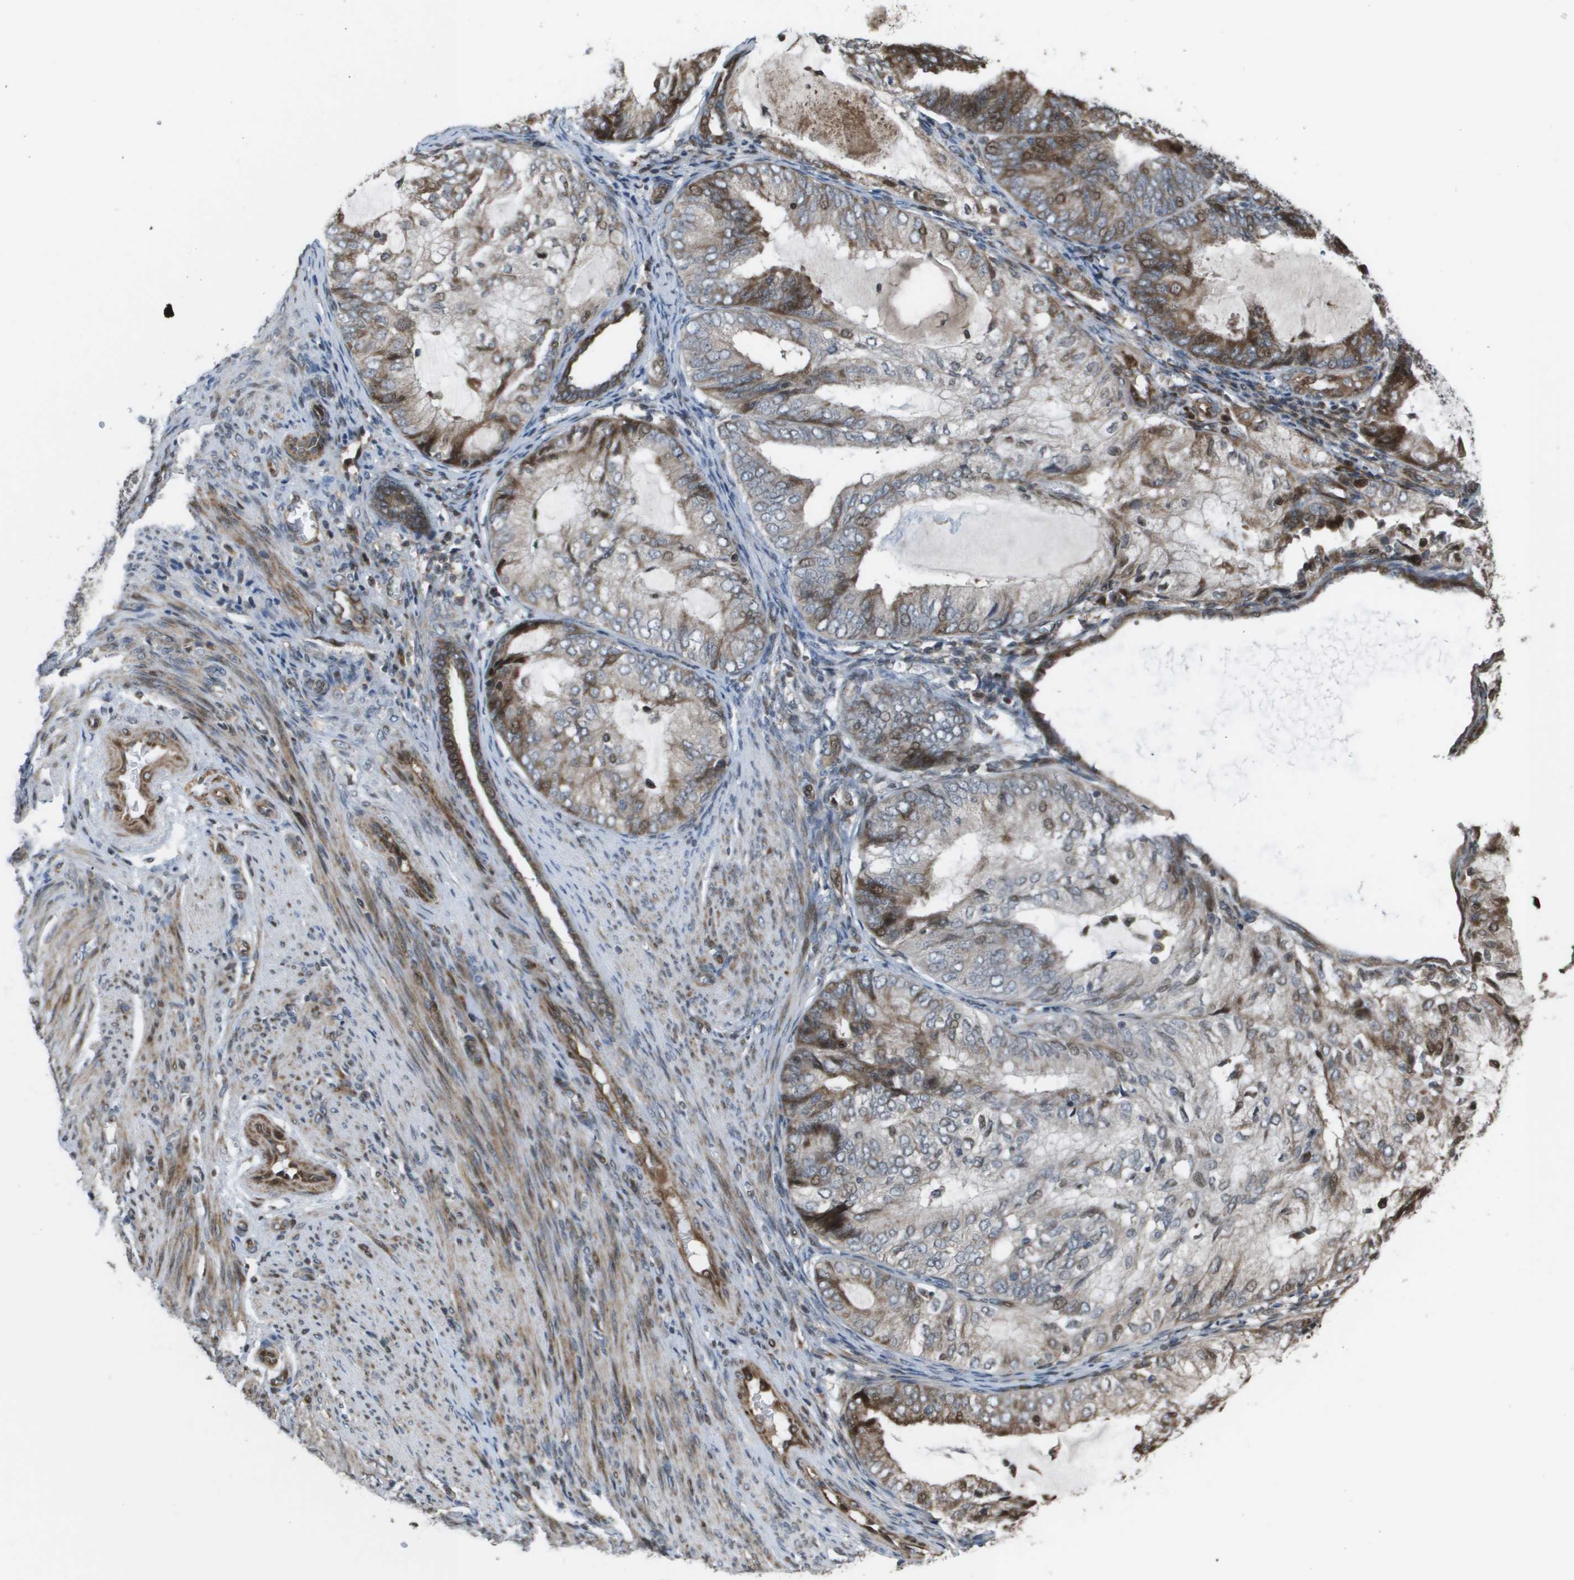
{"staining": {"intensity": "moderate", "quantity": "25%-75%", "location": "cytoplasmic/membranous,nuclear"}, "tissue": "endometrial cancer", "cell_type": "Tumor cells", "image_type": "cancer", "snomed": [{"axis": "morphology", "description": "Adenocarcinoma, NOS"}, {"axis": "topography", "description": "Endometrium"}], "caption": "IHC photomicrograph of human endometrial cancer (adenocarcinoma) stained for a protein (brown), which reveals medium levels of moderate cytoplasmic/membranous and nuclear expression in approximately 25%-75% of tumor cells.", "gene": "AXIN2", "patient": {"sex": "female", "age": 81}}